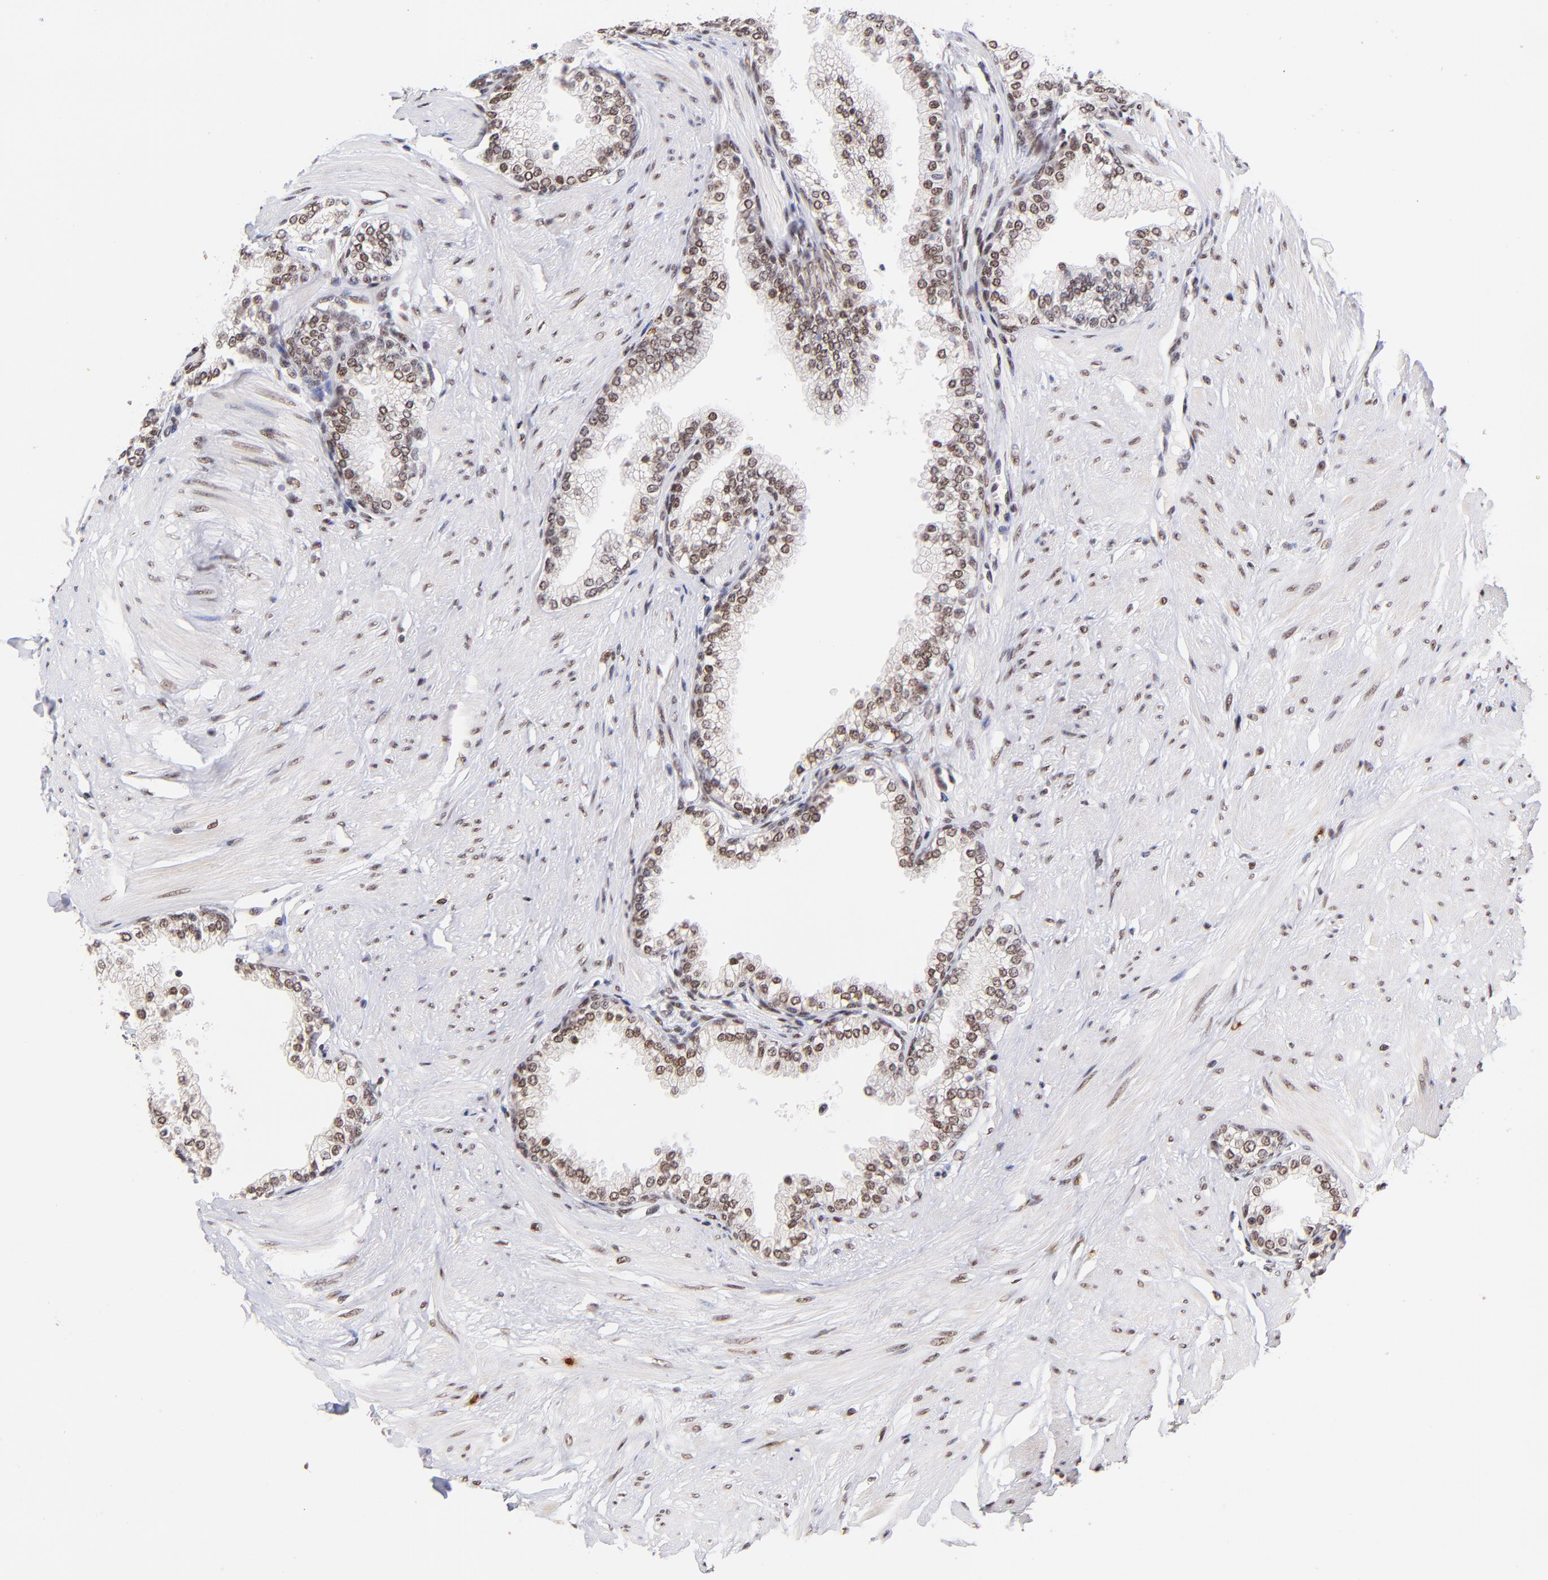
{"staining": {"intensity": "moderate", "quantity": ">75%", "location": "nuclear"}, "tissue": "prostate", "cell_type": "Glandular cells", "image_type": "normal", "snomed": [{"axis": "morphology", "description": "Normal tissue, NOS"}, {"axis": "topography", "description": "Prostate"}], "caption": "Immunohistochemical staining of normal human prostate shows medium levels of moderate nuclear expression in about >75% of glandular cells.", "gene": "MIDEAS", "patient": {"sex": "male", "age": 64}}